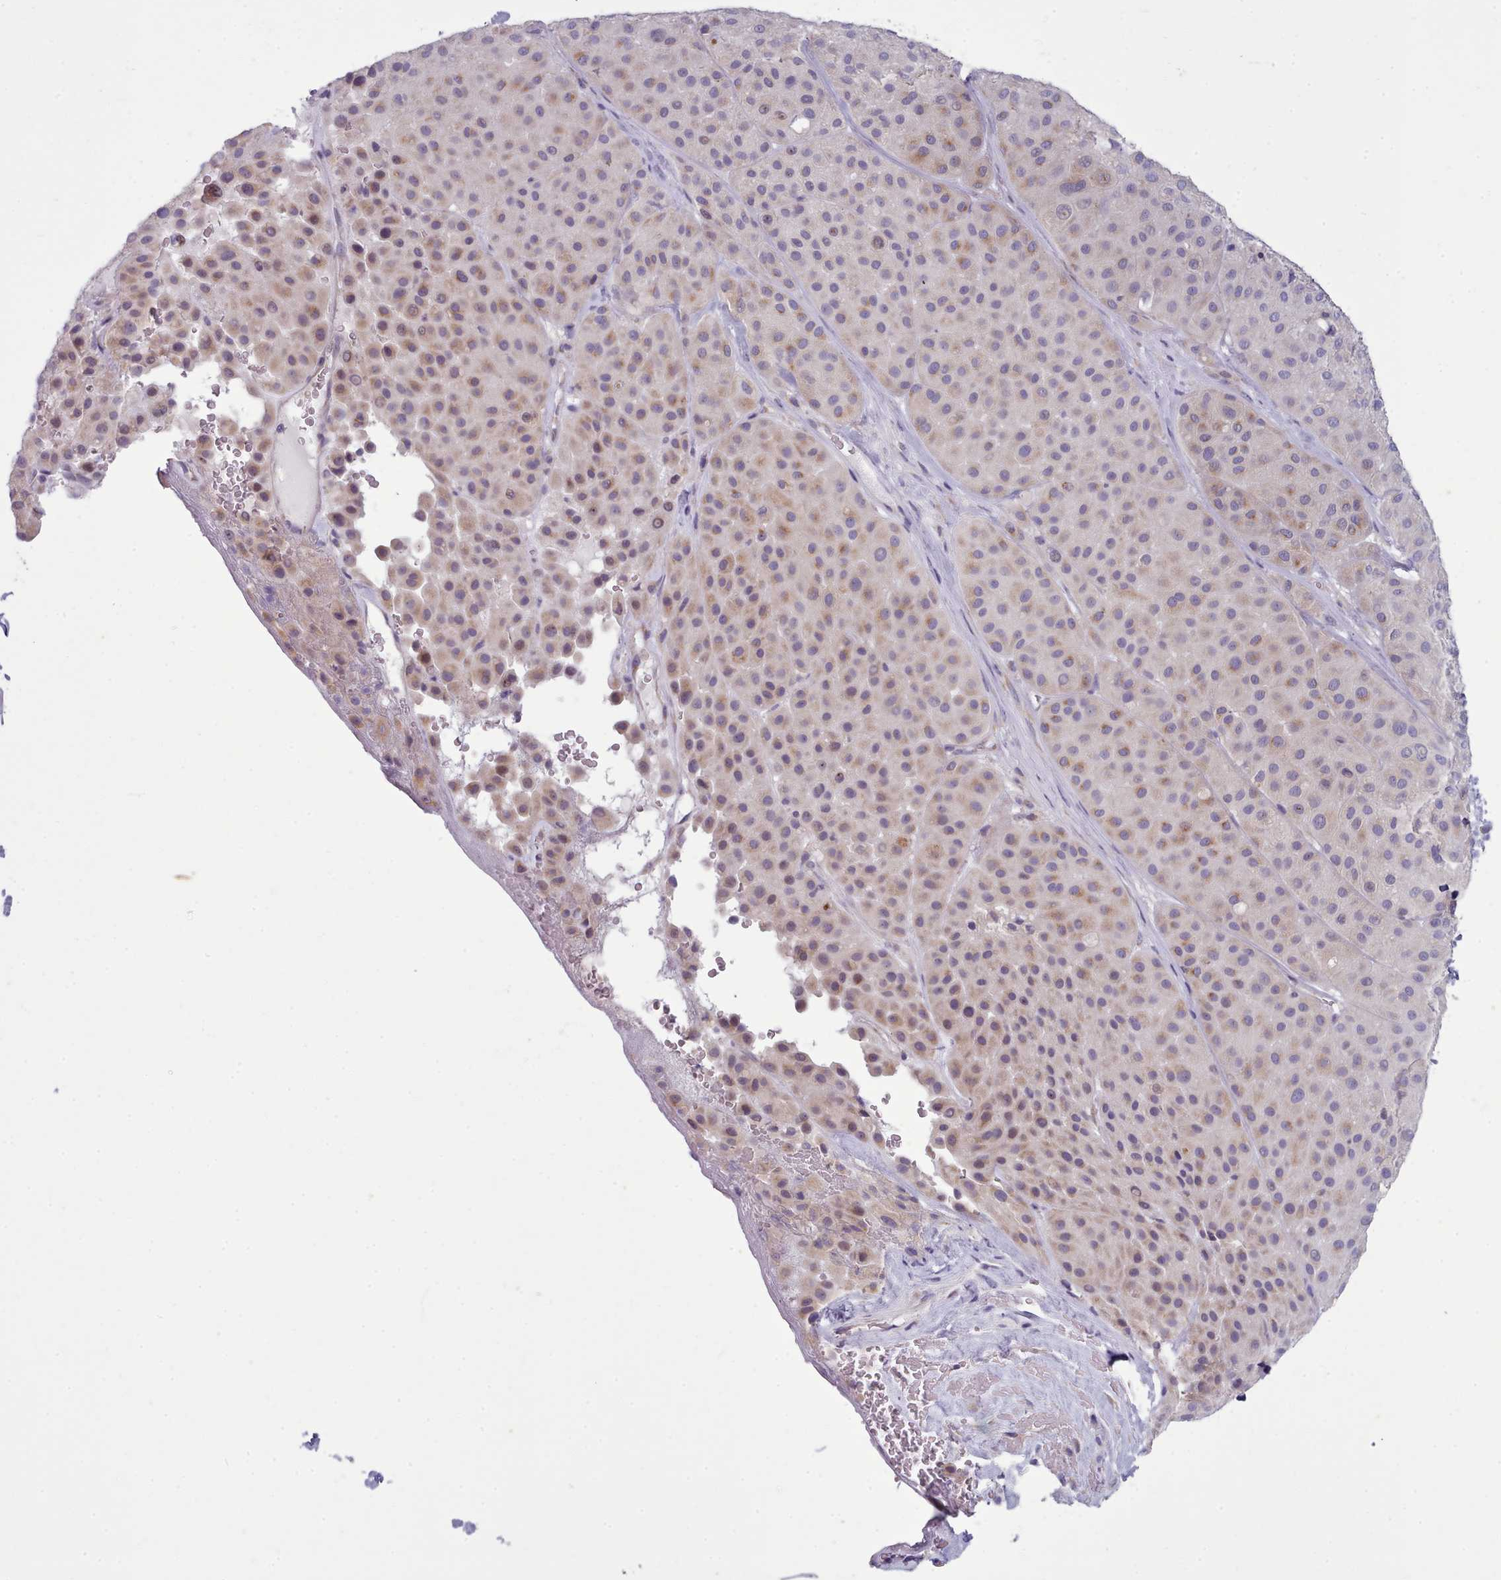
{"staining": {"intensity": "weak", "quantity": "25%-75%", "location": "cytoplasmic/membranous"}, "tissue": "melanoma", "cell_type": "Tumor cells", "image_type": "cancer", "snomed": [{"axis": "morphology", "description": "Malignant melanoma, Metastatic site"}, {"axis": "topography", "description": "Smooth muscle"}], "caption": "Melanoma tissue displays weak cytoplasmic/membranous expression in about 25%-75% of tumor cells, visualized by immunohistochemistry.", "gene": "MYRFL", "patient": {"sex": "male", "age": 41}}